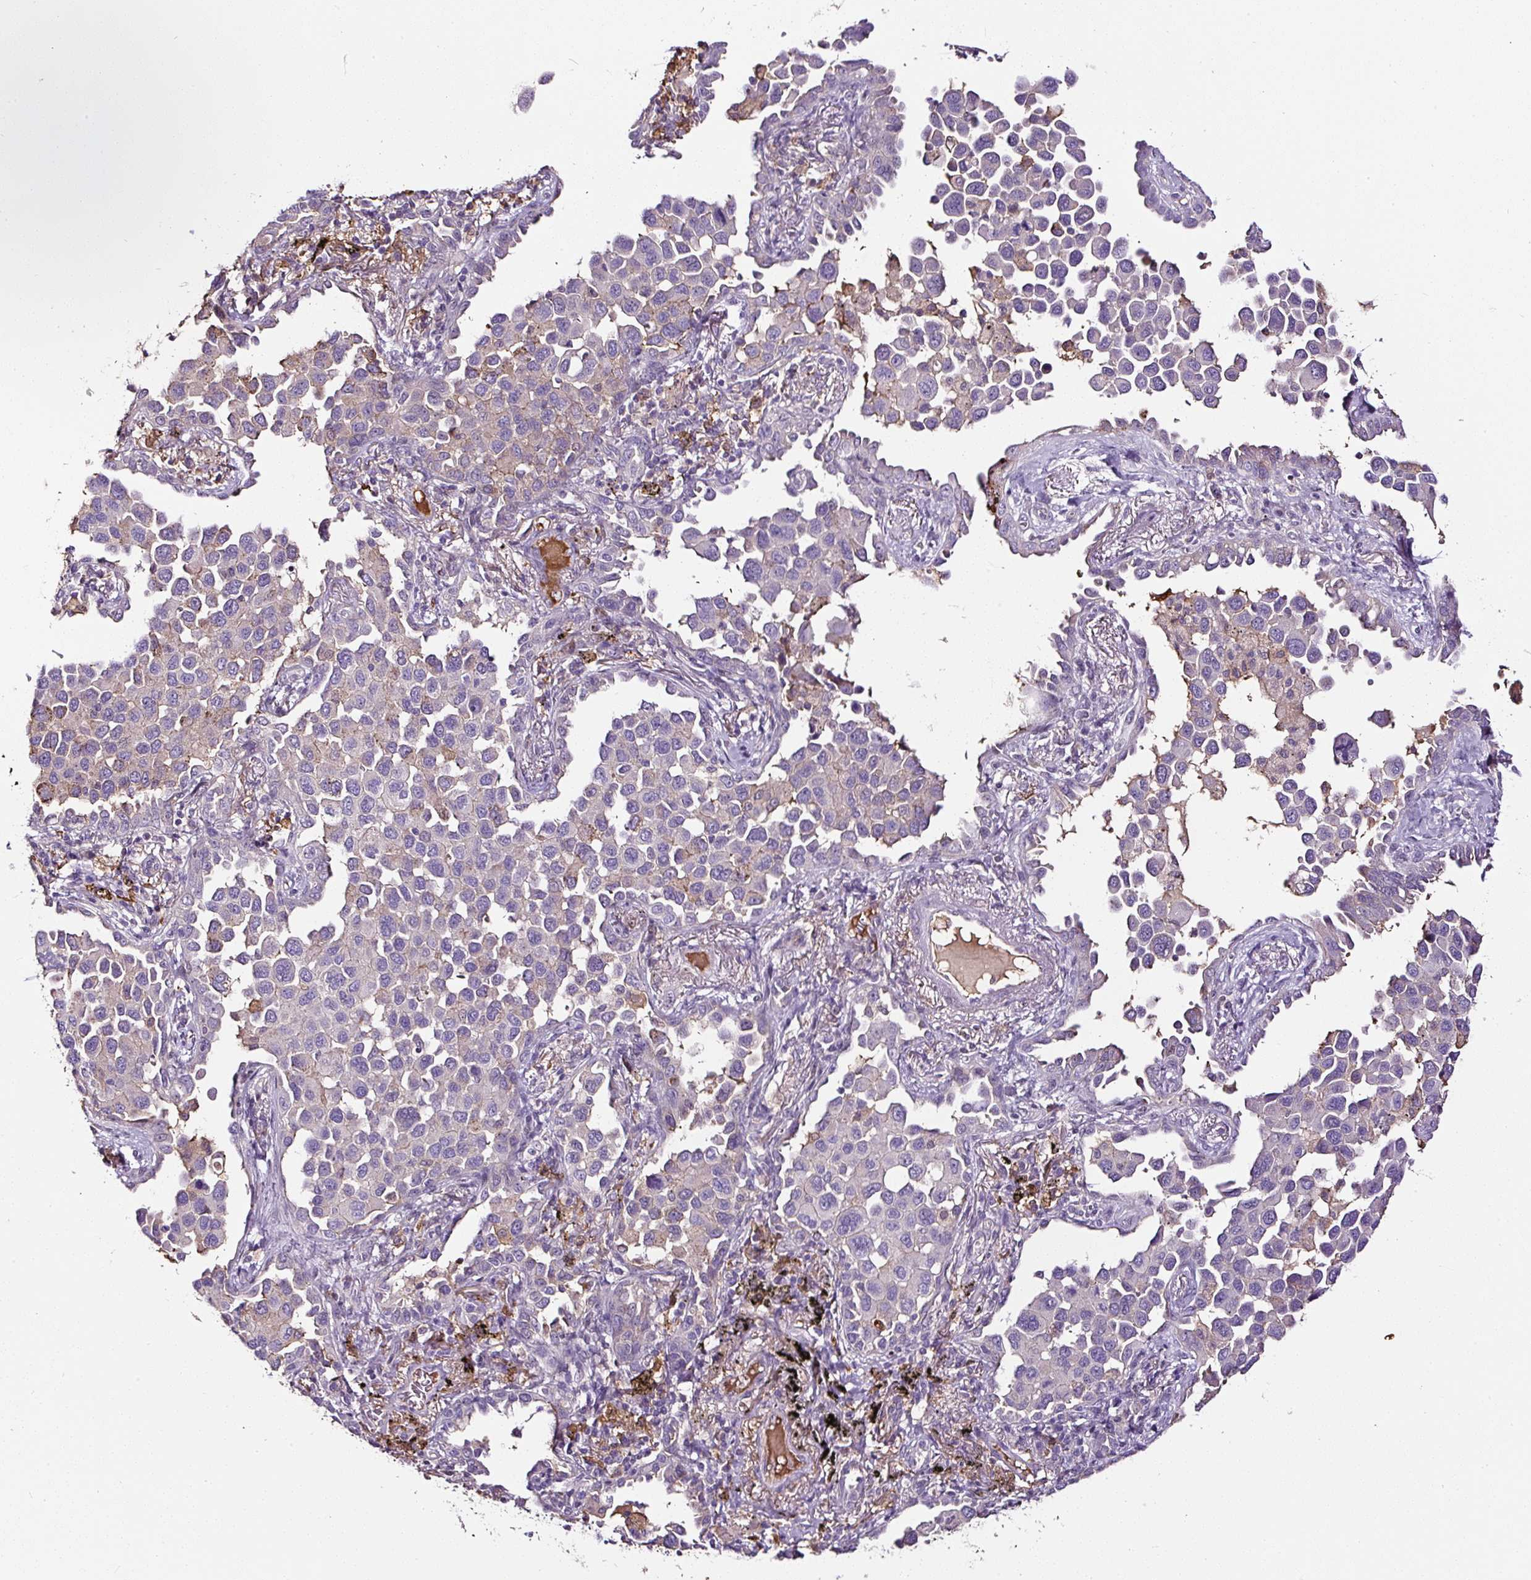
{"staining": {"intensity": "negative", "quantity": "none", "location": "none"}, "tissue": "lung cancer", "cell_type": "Tumor cells", "image_type": "cancer", "snomed": [{"axis": "morphology", "description": "Adenocarcinoma, NOS"}, {"axis": "topography", "description": "Lung"}], "caption": "DAB (3,3'-diaminobenzidine) immunohistochemical staining of lung cancer reveals no significant expression in tumor cells.", "gene": "LRRC24", "patient": {"sex": "male", "age": 67}}